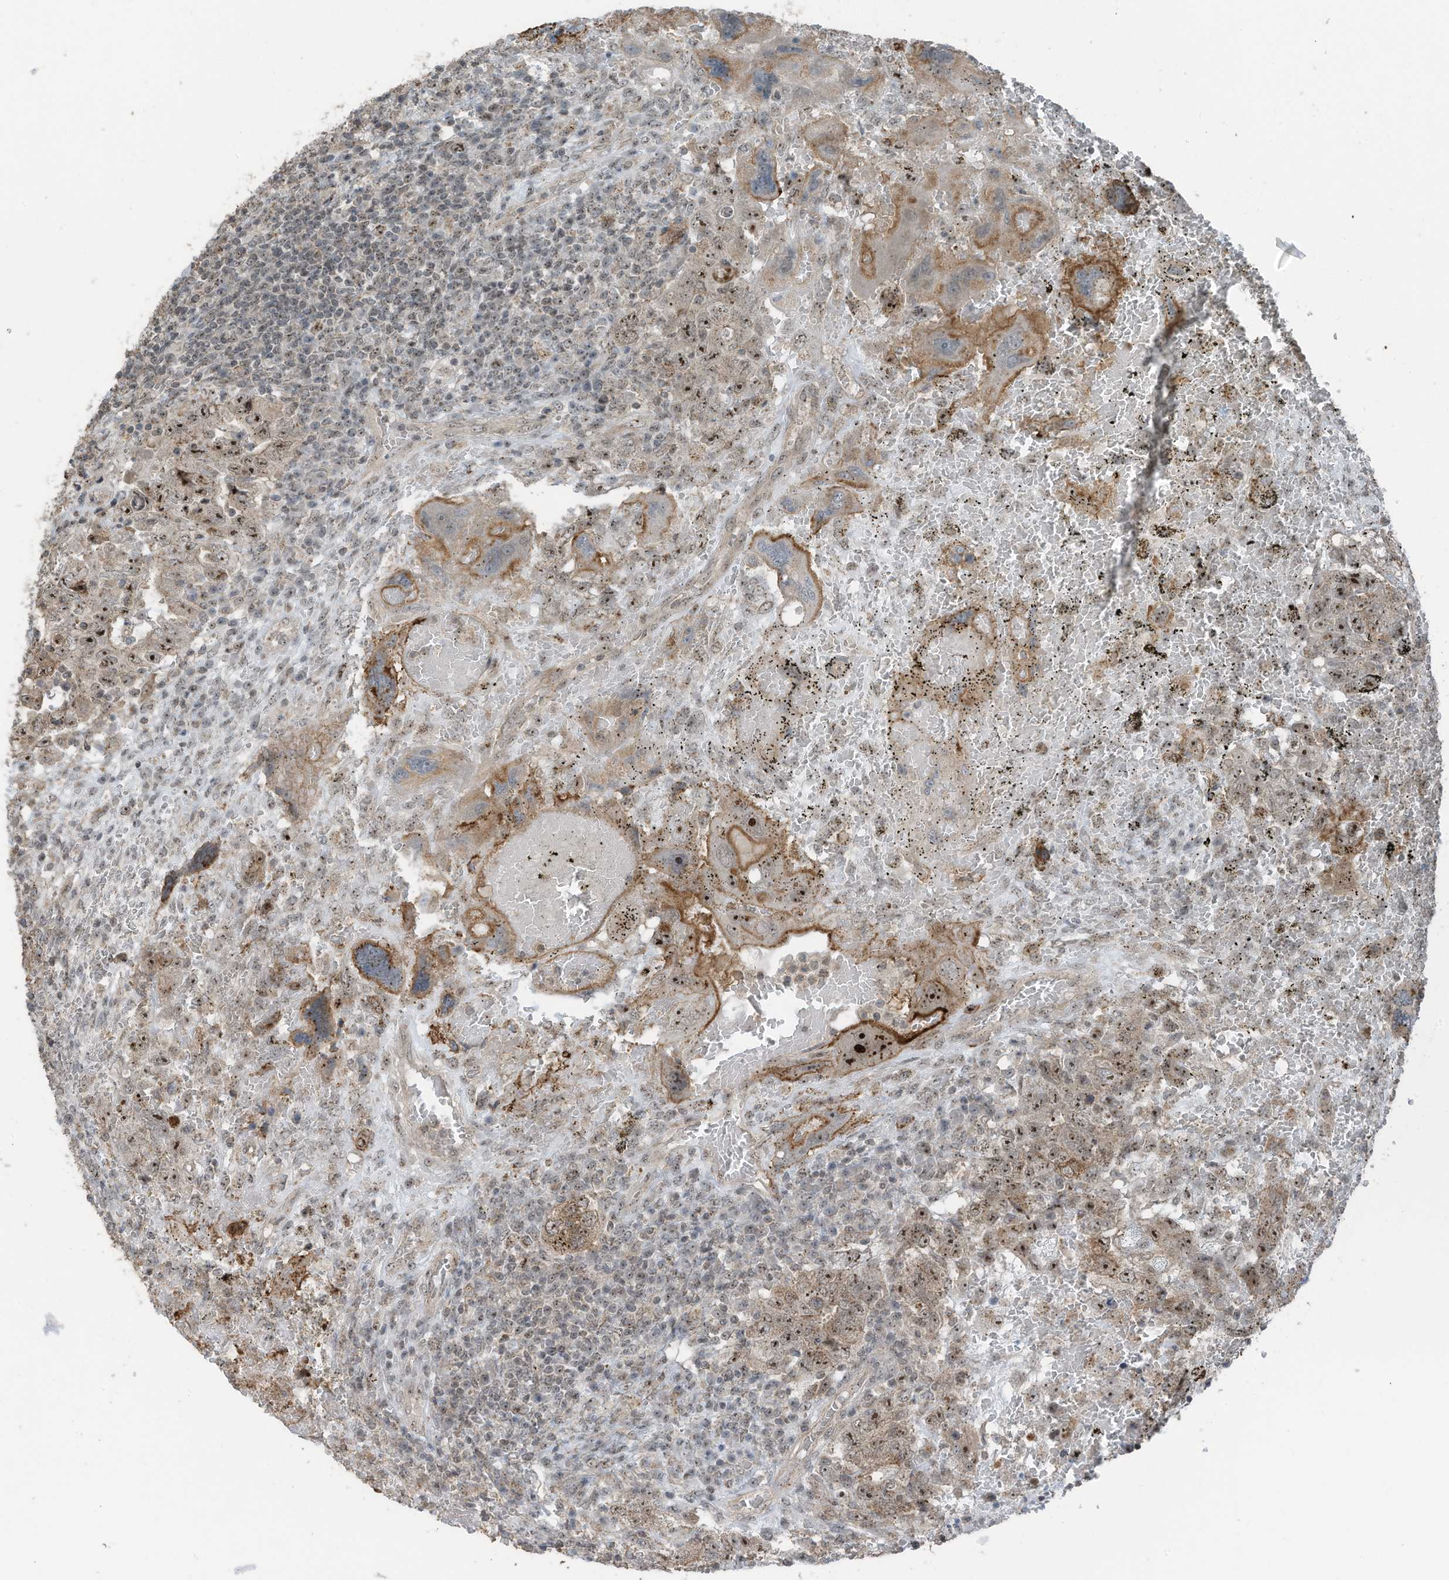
{"staining": {"intensity": "moderate", "quantity": "25%-75%", "location": "cytoplasmic/membranous,nuclear"}, "tissue": "testis cancer", "cell_type": "Tumor cells", "image_type": "cancer", "snomed": [{"axis": "morphology", "description": "Carcinoma, Embryonal, NOS"}, {"axis": "topography", "description": "Testis"}], "caption": "Protein staining of embryonal carcinoma (testis) tissue shows moderate cytoplasmic/membranous and nuclear expression in about 25%-75% of tumor cells.", "gene": "UTP3", "patient": {"sex": "male", "age": 26}}